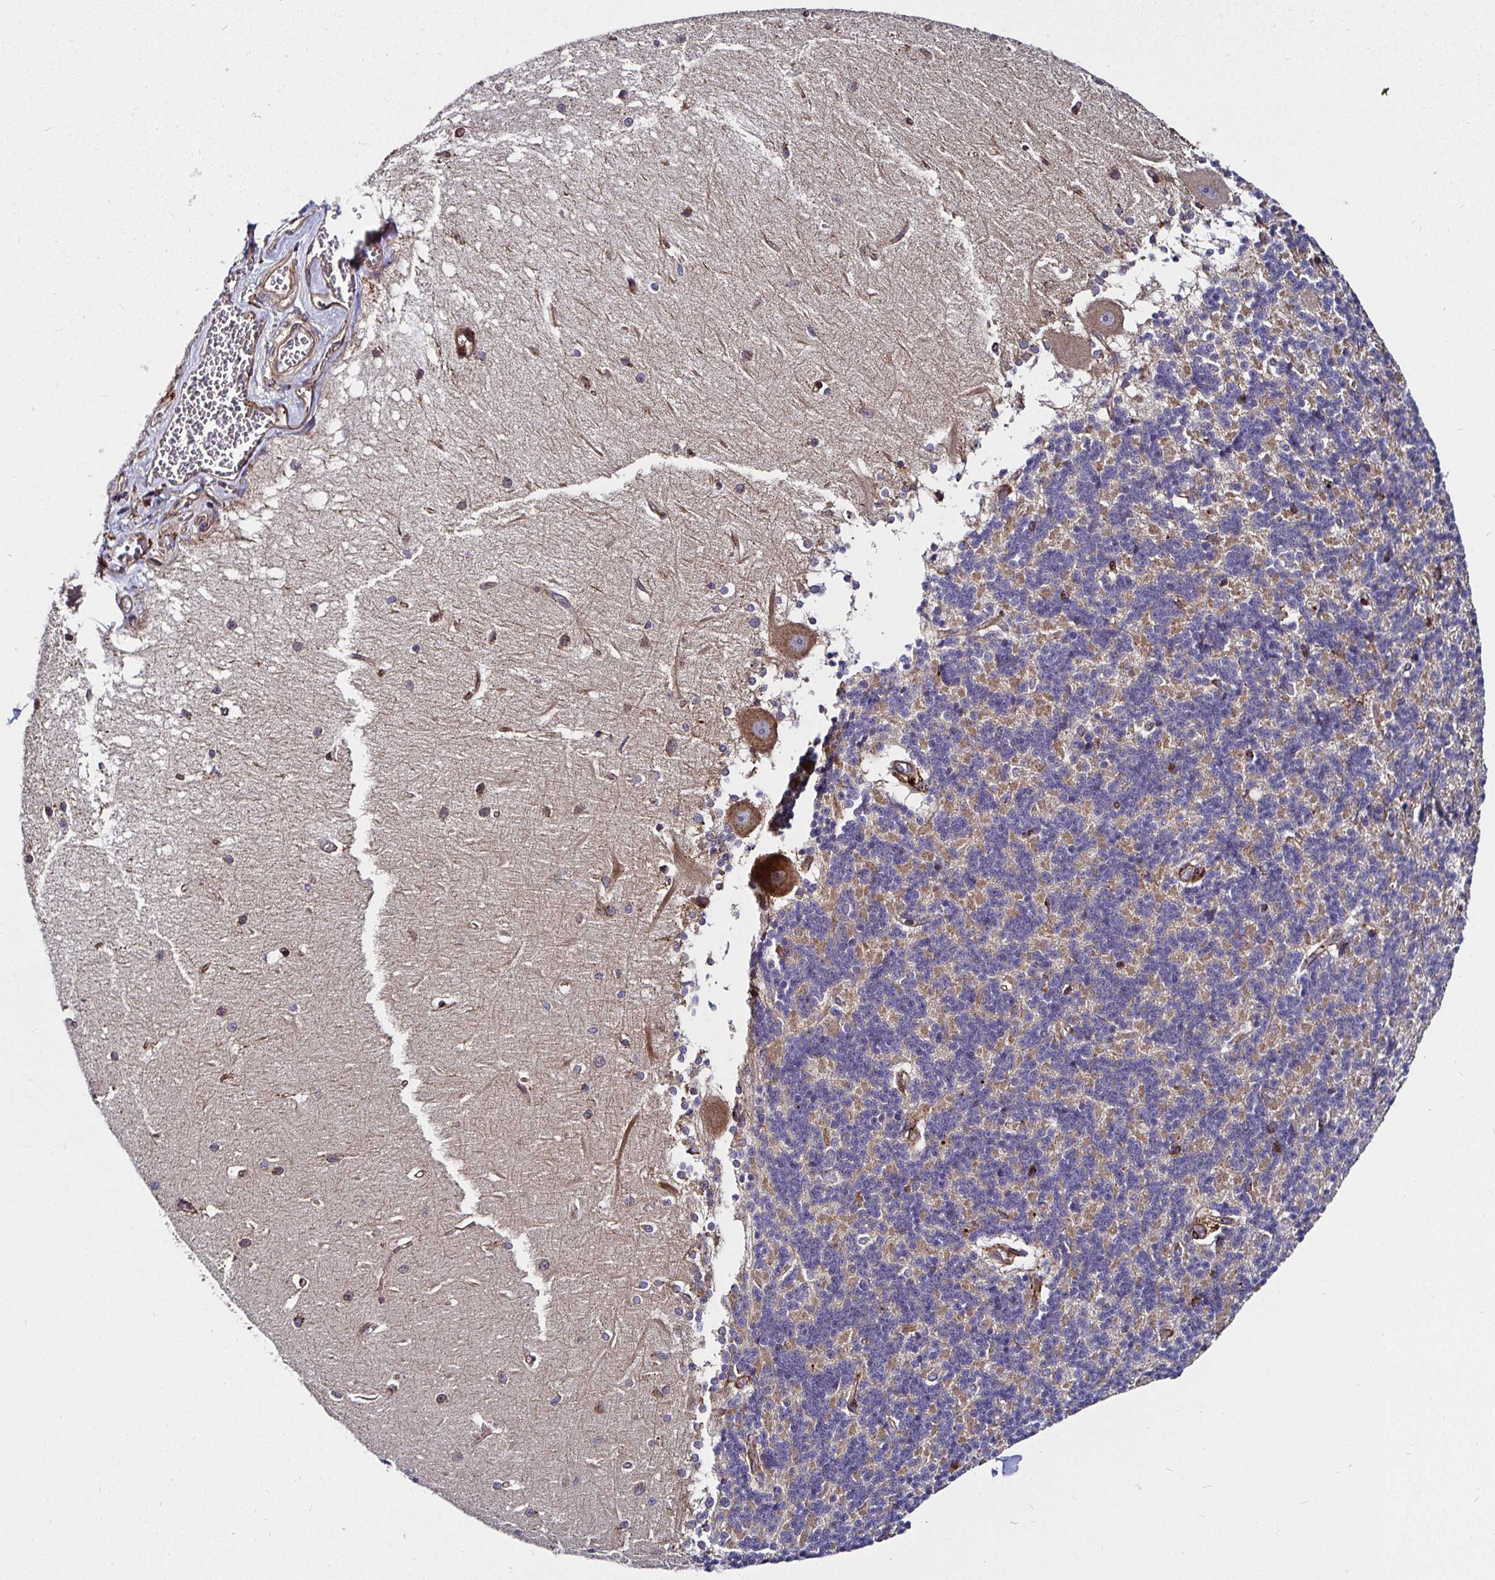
{"staining": {"intensity": "moderate", "quantity": "25%-75%", "location": "cytoplasmic/membranous"}, "tissue": "cerebellum", "cell_type": "Cells in granular layer", "image_type": "normal", "snomed": [{"axis": "morphology", "description": "Normal tissue, NOS"}, {"axis": "topography", "description": "Cerebellum"}], "caption": "Cerebellum stained with immunohistochemistry (IHC) reveals moderate cytoplasmic/membranous expression in approximately 25%-75% of cells in granular layer.", "gene": "SMYD3", "patient": {"sex": "male", "age": 37}}